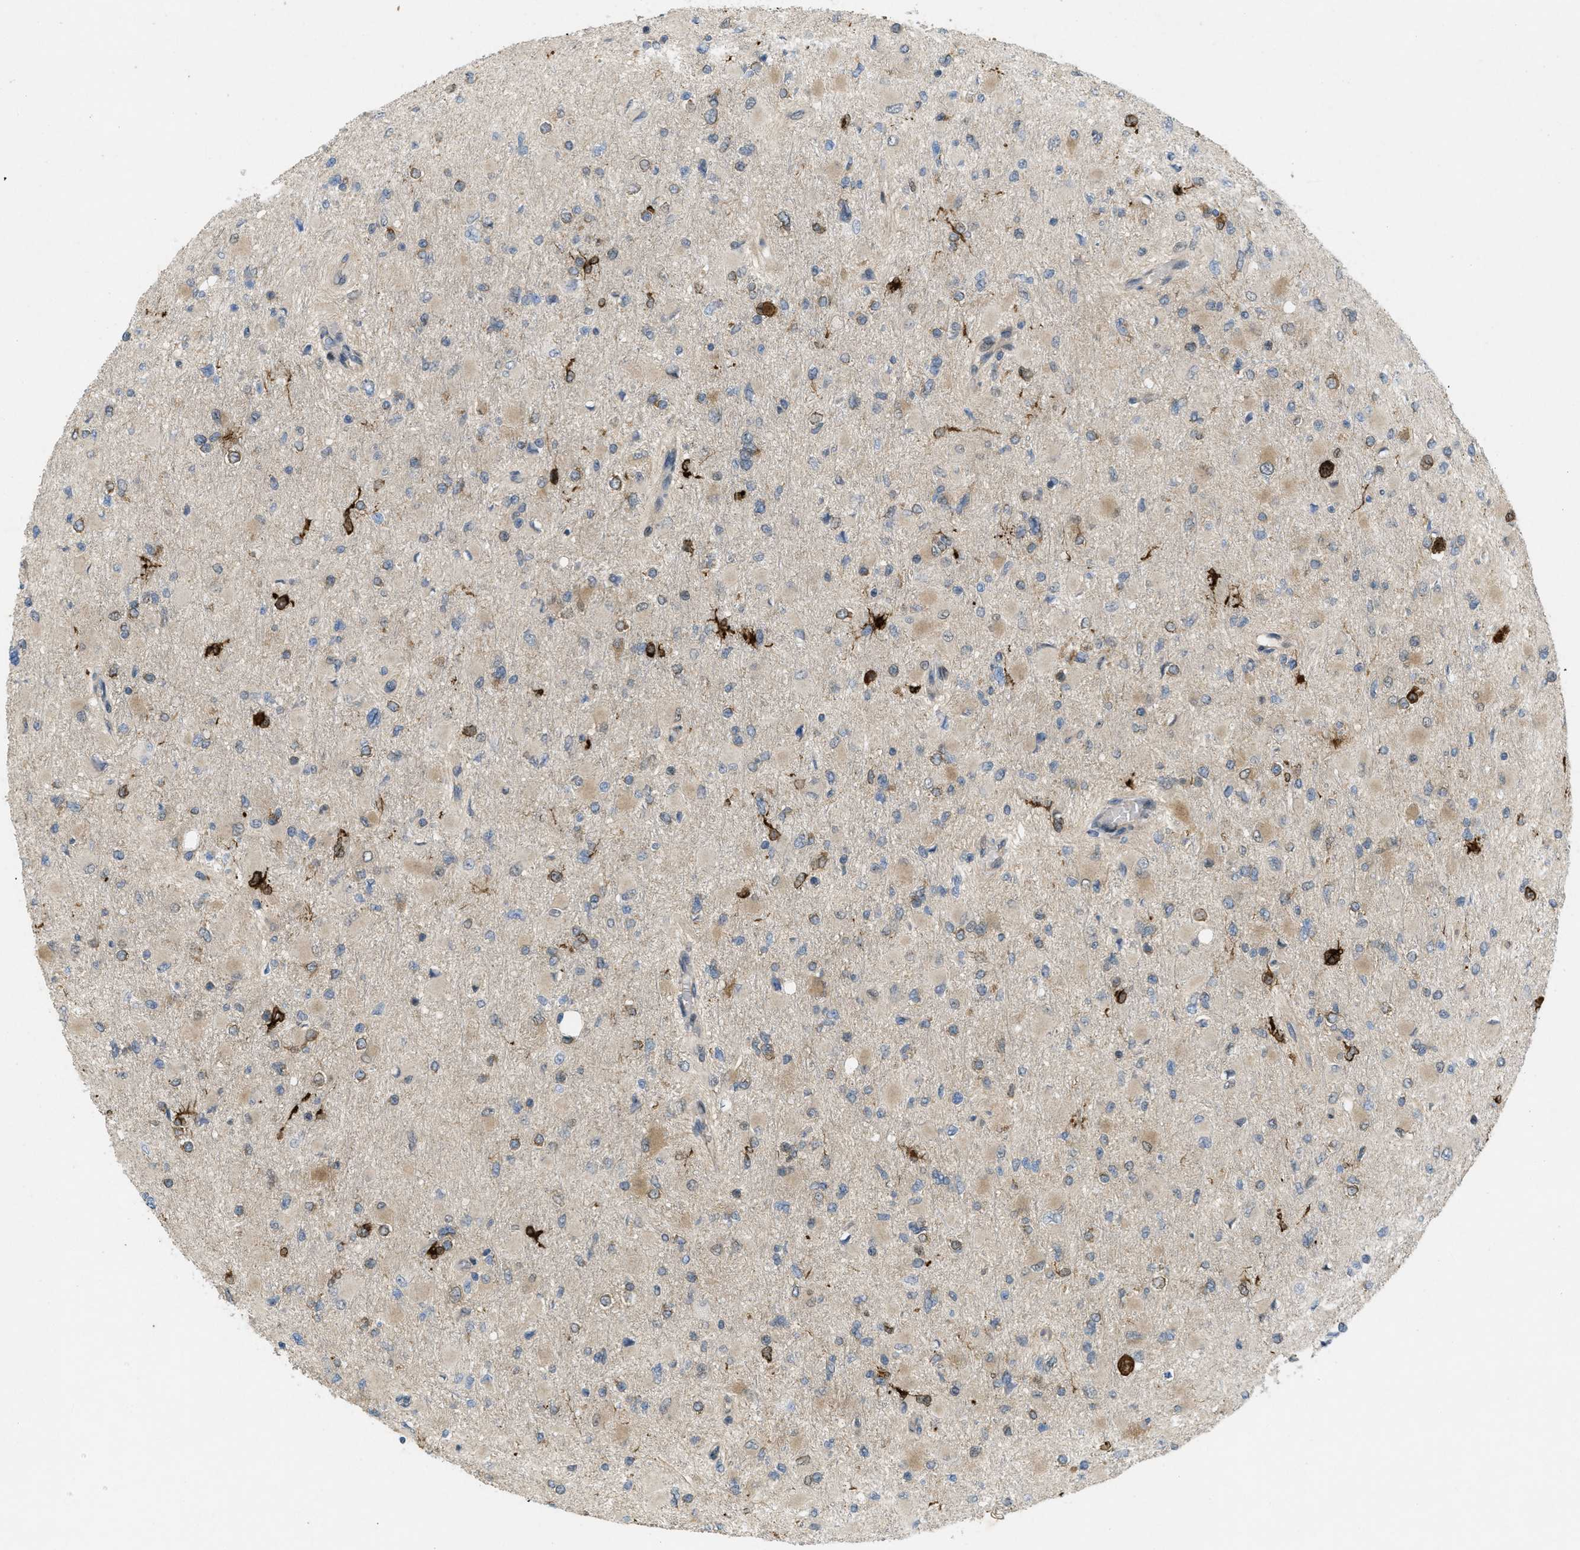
{"staining": {"intensity": "weak", "quantity": "<25%", "location": "cytoplasmic/membranous"}, "tissue": "glioma", "cell_type": "Tumor cells", "image_type": "cancer", "snomed": [{"axis": "morphology", "description": "Glioma, malignant, High grade"}, {"axis": "topography", "description": "Cerebral cortex"}], "caption": "Protein analysis of malignant glioma (high-grade) demonstrates no significant expression in tumor cells.", "gene": "IFNLR1", "patient": {"sex": "female", "age": 36}}